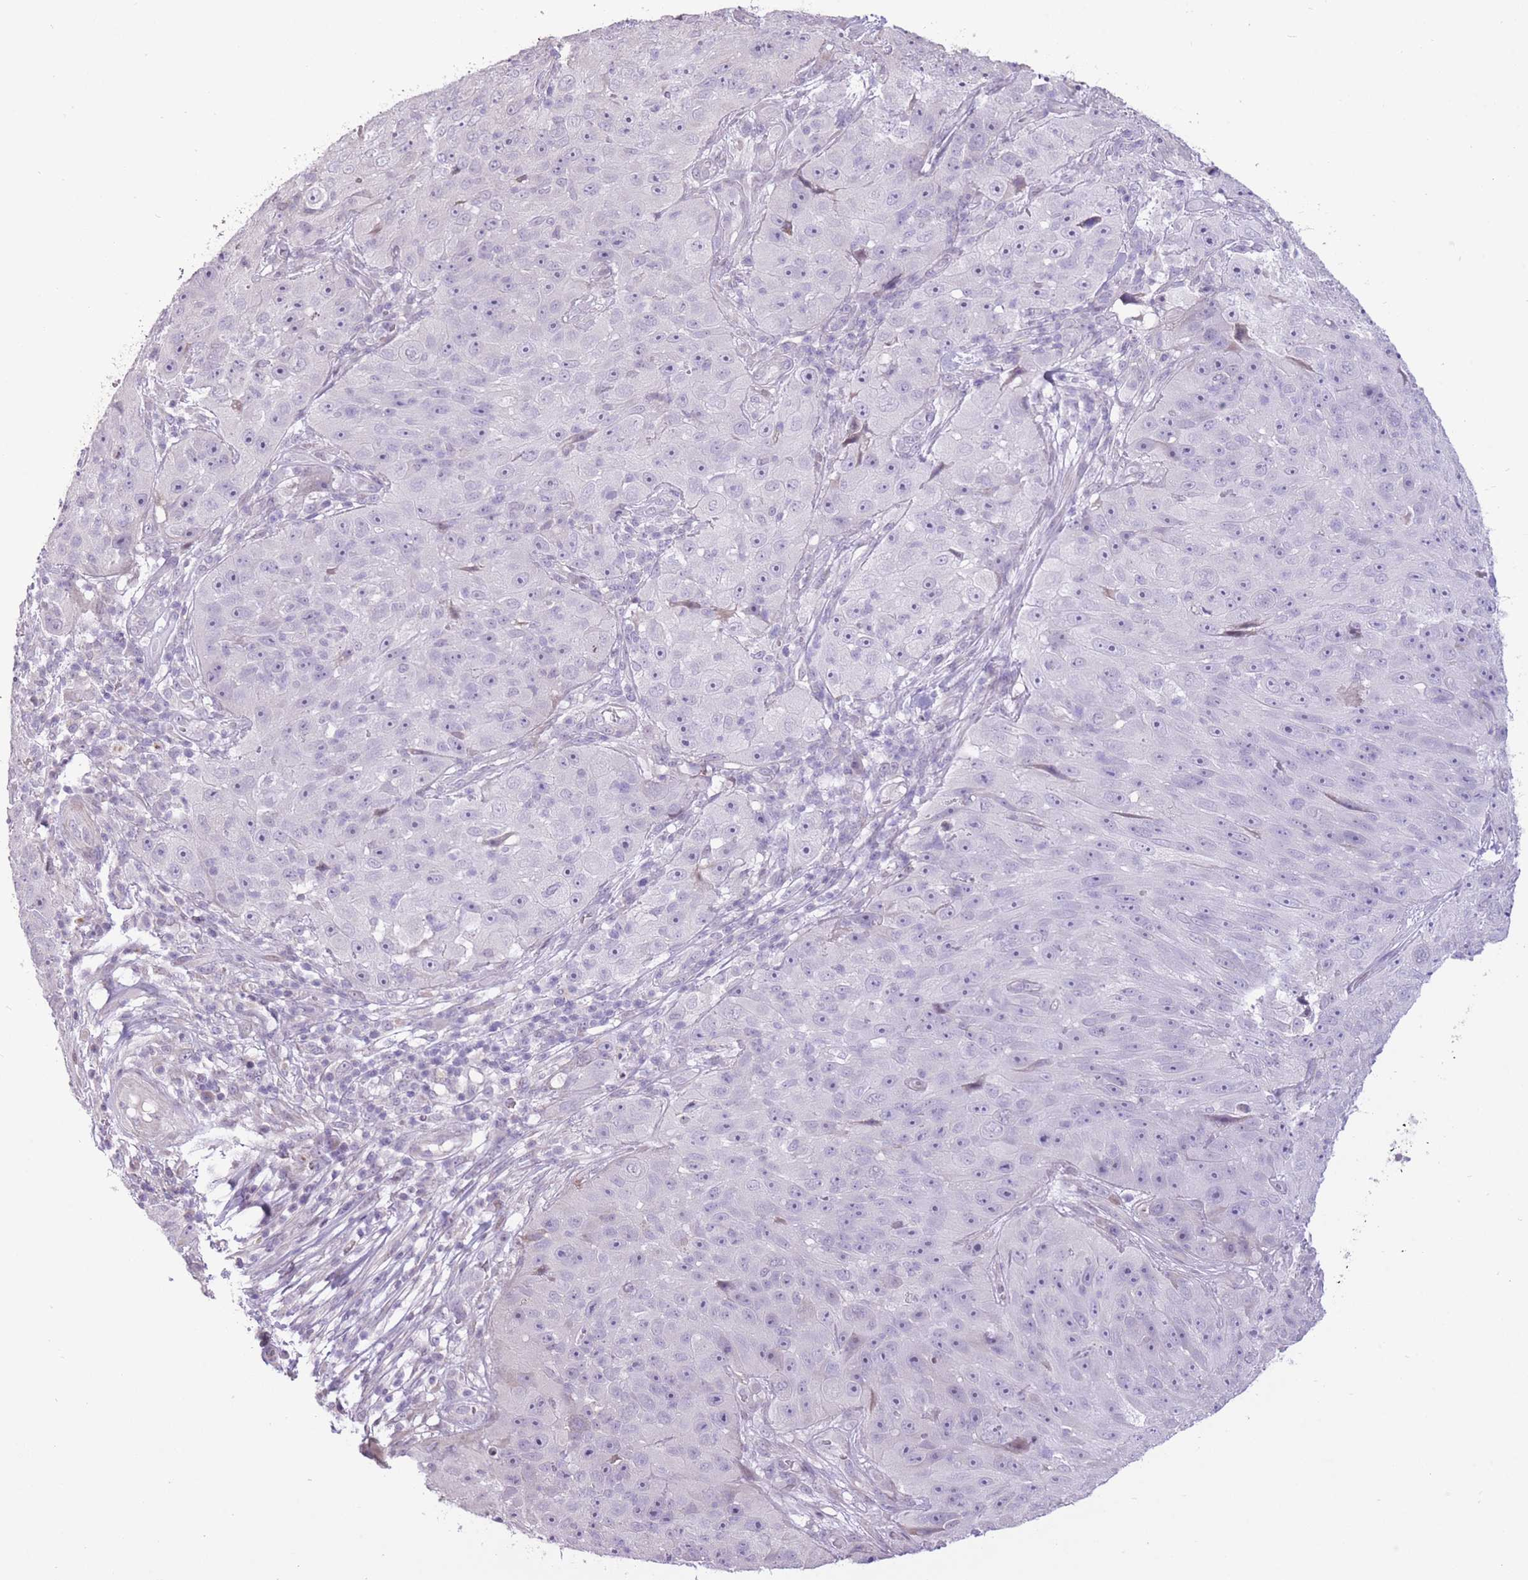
{"staining": {"intensity": "negative", "quantity": "none", "location": "none"}, "tissue": "skin cancer", "cell_type": "Tumor cells", "image_type": "cancer", "snomed": [{"axis": "morphology", "description": "Squamous cell carcinoma, NOS"}, {"axis": "topography", "description": "Skin"}], "caption": "This is an immunohistochemistry micrograph of human skin cancer. There is no positivity in tumor cells.", "gene": "WDR70", "patient": {"sex": "female", "age": 87}}